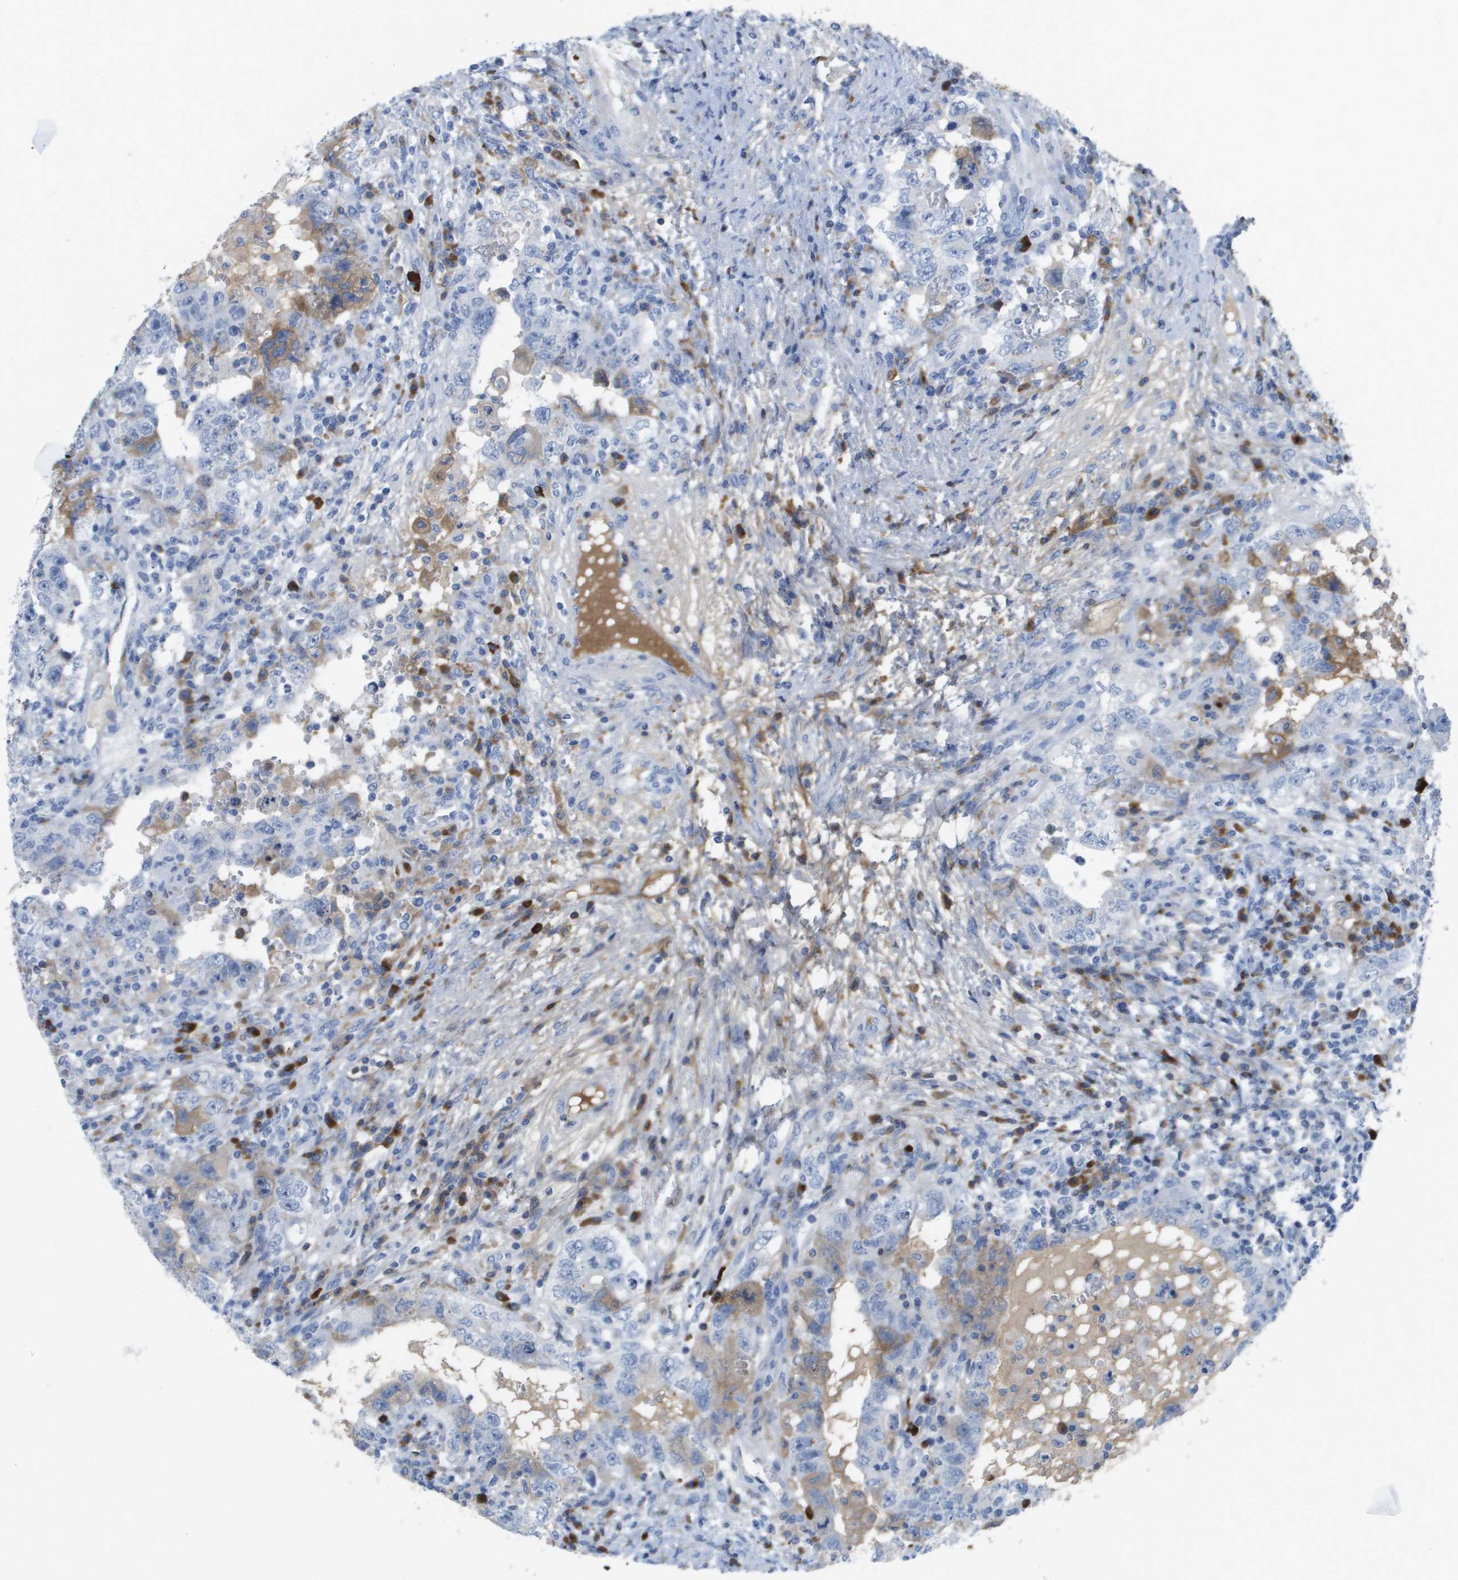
{"staining": {"intensity": "moderate", "quantity": "<25%", "location": "cytoplasmic/membranous"}, "tissue": "testis cancer", "cell_type": "Tumor cells", "image_type": "cancer", "snomed": [{"axis": "morphology", "description": "Carcinoma, Embryonal, NOS"}, {"axis": "topography", "description": "Testis"}], "caption": "Protein expression analysis of human testis cancer reveals moderate cytoplasmic/membranous expression in approximately <25% of tumor cells.", "gene": "GPR18", "patient": {"sex": "male", "age": 26}}